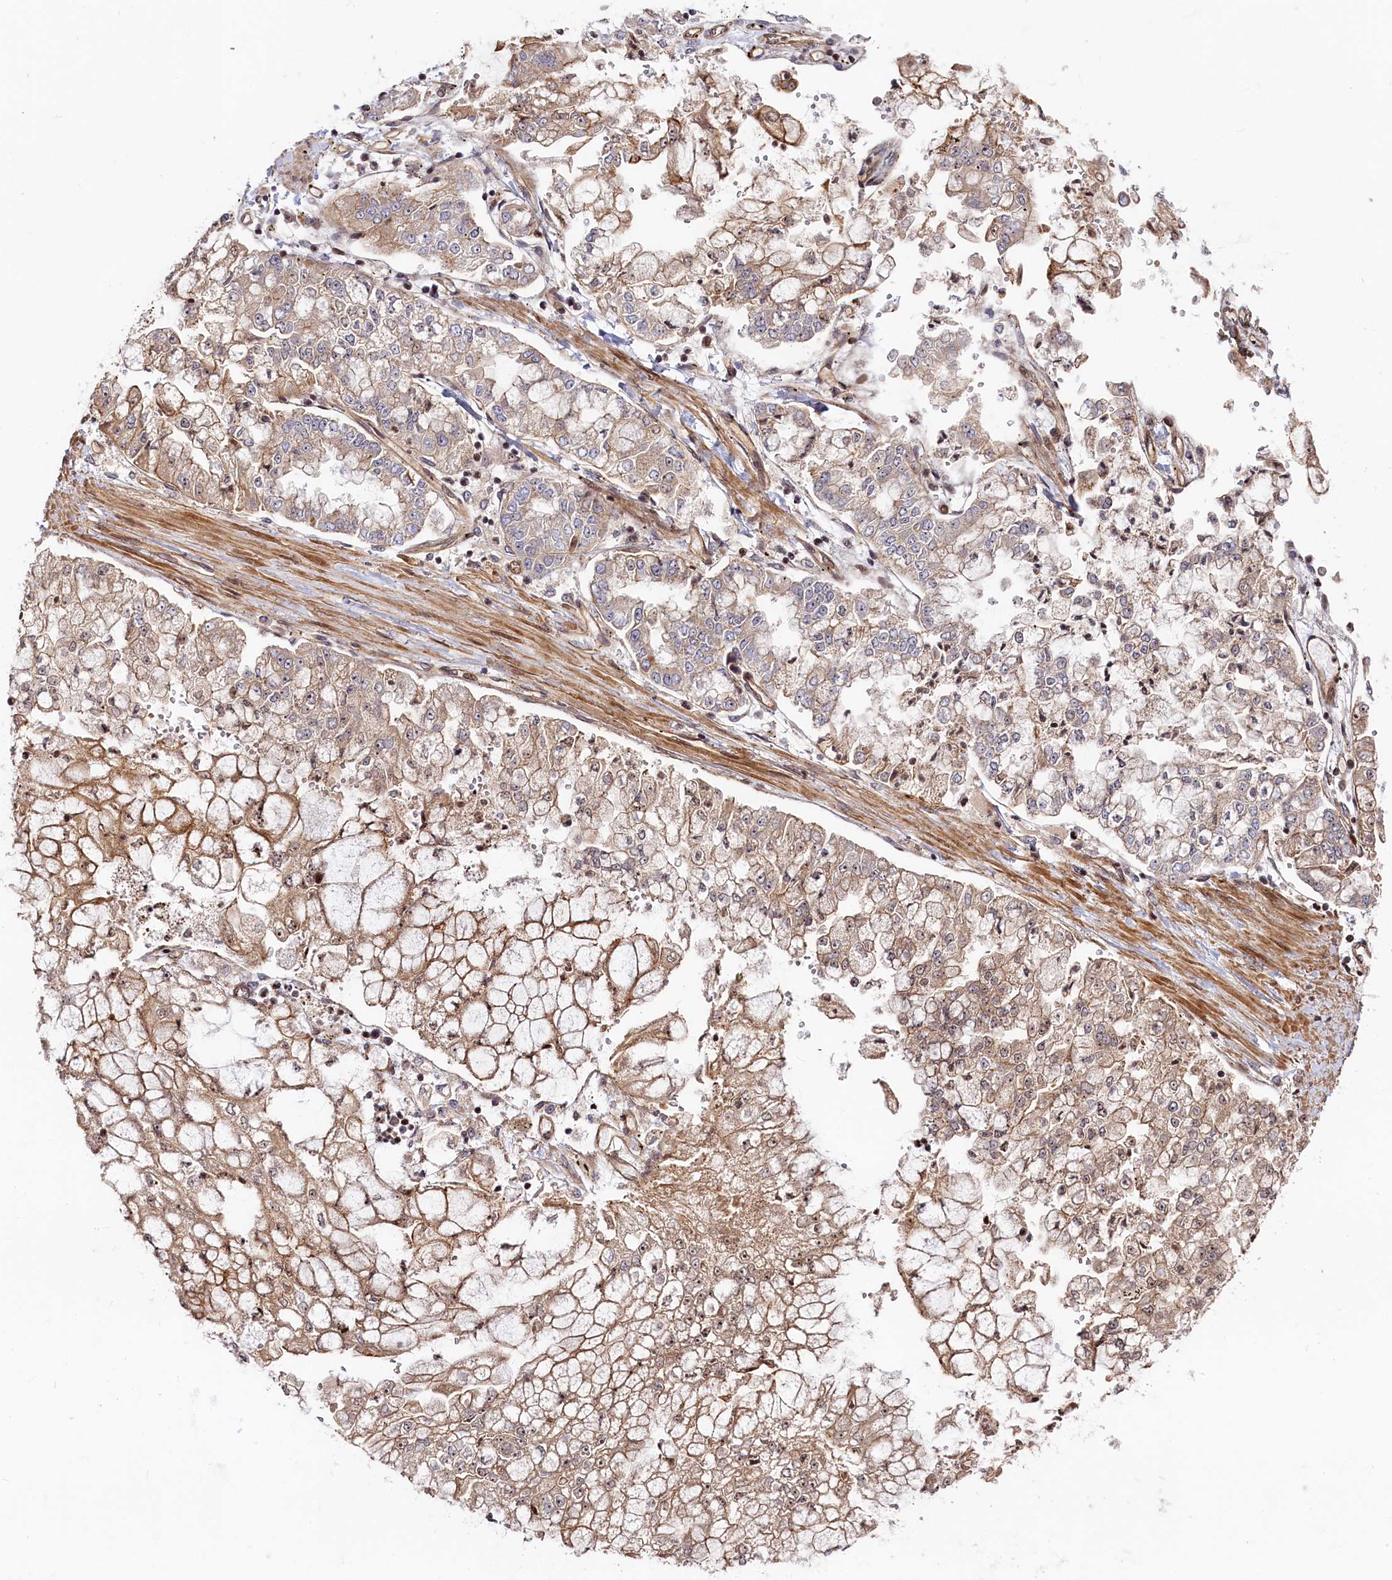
{"staining": {"intensity": "weak", "quantity": "25%-75%", "location": "cytoplasmic/membranous"}, "tissue": "stomach cancer", "cell_type": "Tumor cells", "image_type": "cancer", "snomed": [{"axis": "morphology", "description": "Adenocarcinoma, NOS"}, {"axis": "topography", "description": "Stomach"}], "caption": "Stomach cancer tissue displays weak cytoplasmic/membranous positivity in approximately 25%-75% of tumor cells", "gene": "CEP44", "patient": {"sex": "male", "age": 76}}